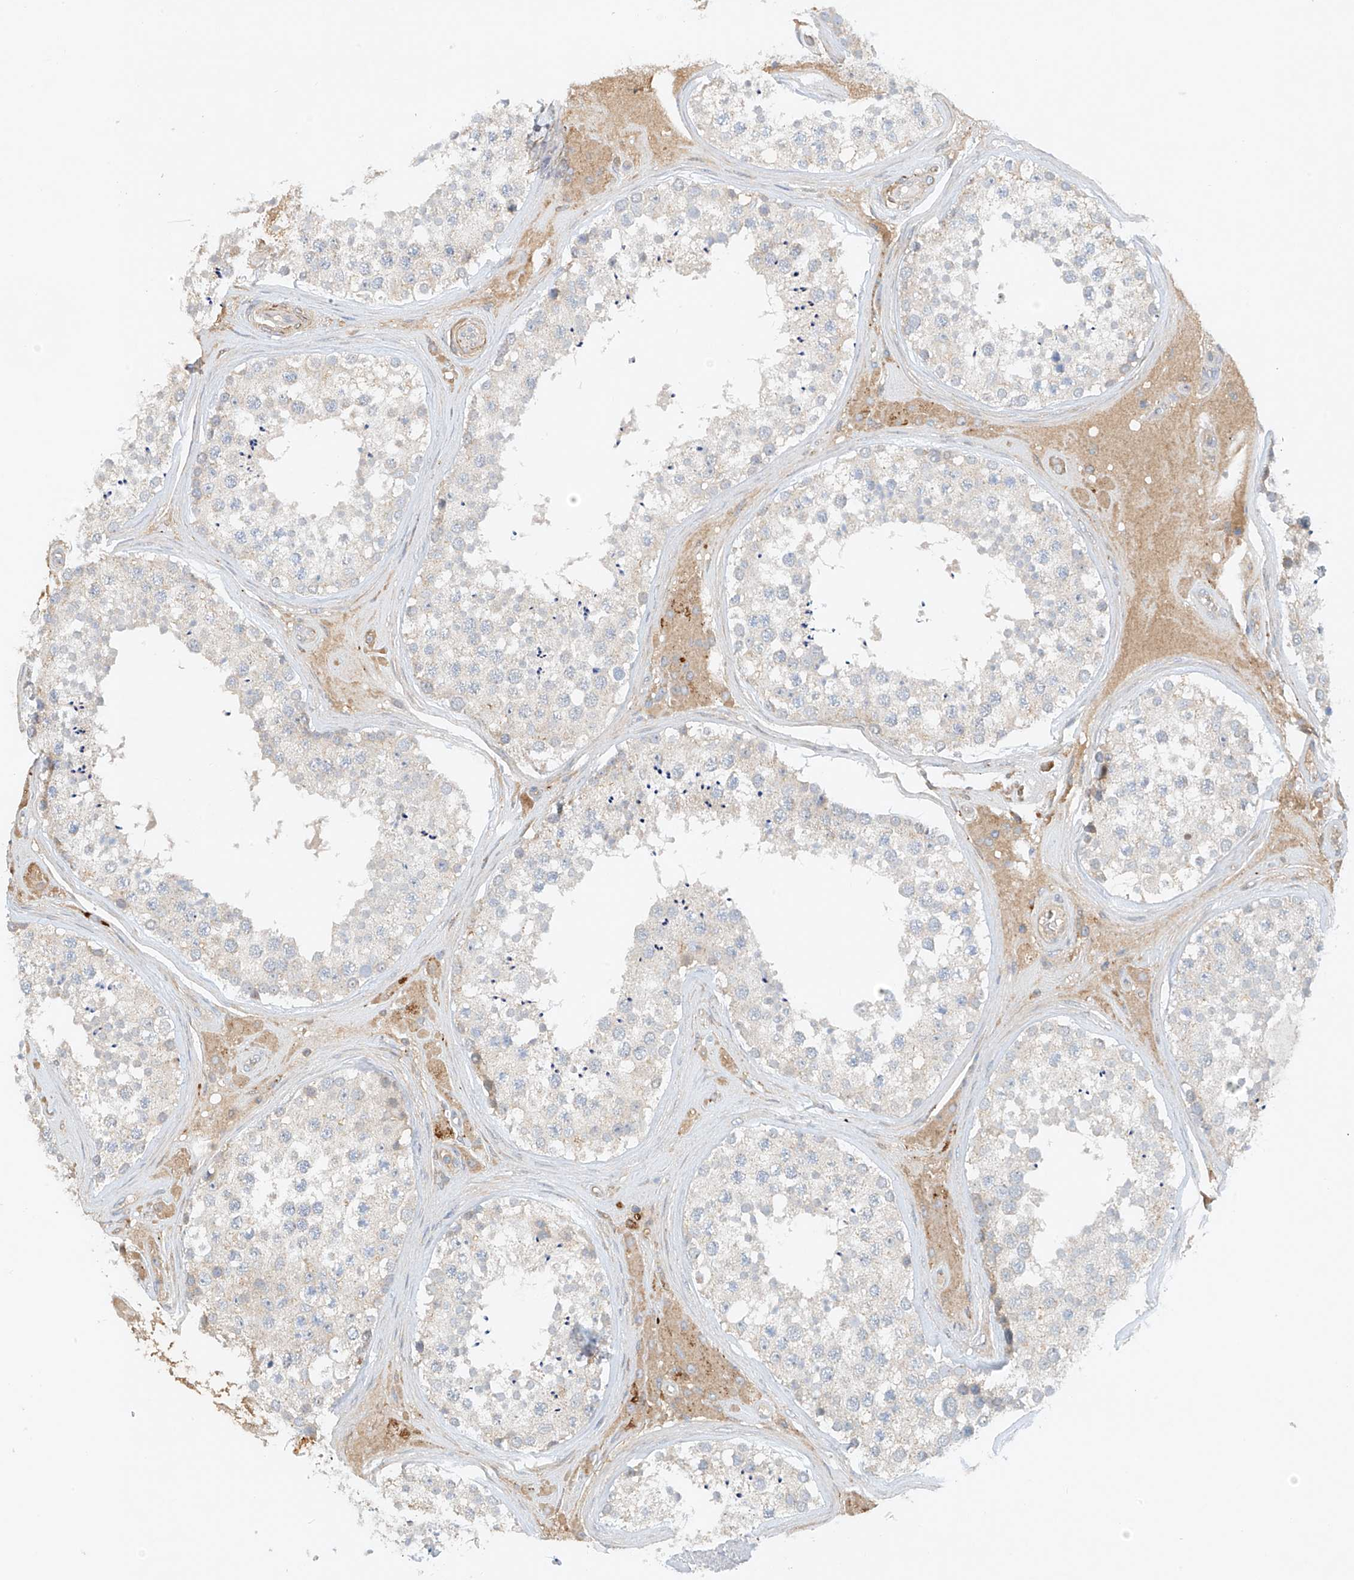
{"staining": {"intensity": "weak", "quantity": "<25%", "location": "cytoplasmic/membranous"}, "tissue": "testis", "cell_type": "Cells in seminiferous ducts", "image_type": "normal", "snomed": [{"axis": "morphology", "description": "Normal tissue, NOS"}, {"axis": "topography", "description": "Testis"}], "caption": "Cells in seminiferous ducts are negative for brown protein staining in normal testis. (Stains: DAB immunohistochemistry (IHC) with hematoxylin counter stain, Microscopy: brightfield microscopy at high magnification).", "gene": "ENSG00000266202", "patient": {"sex": "male", "age": 46}}